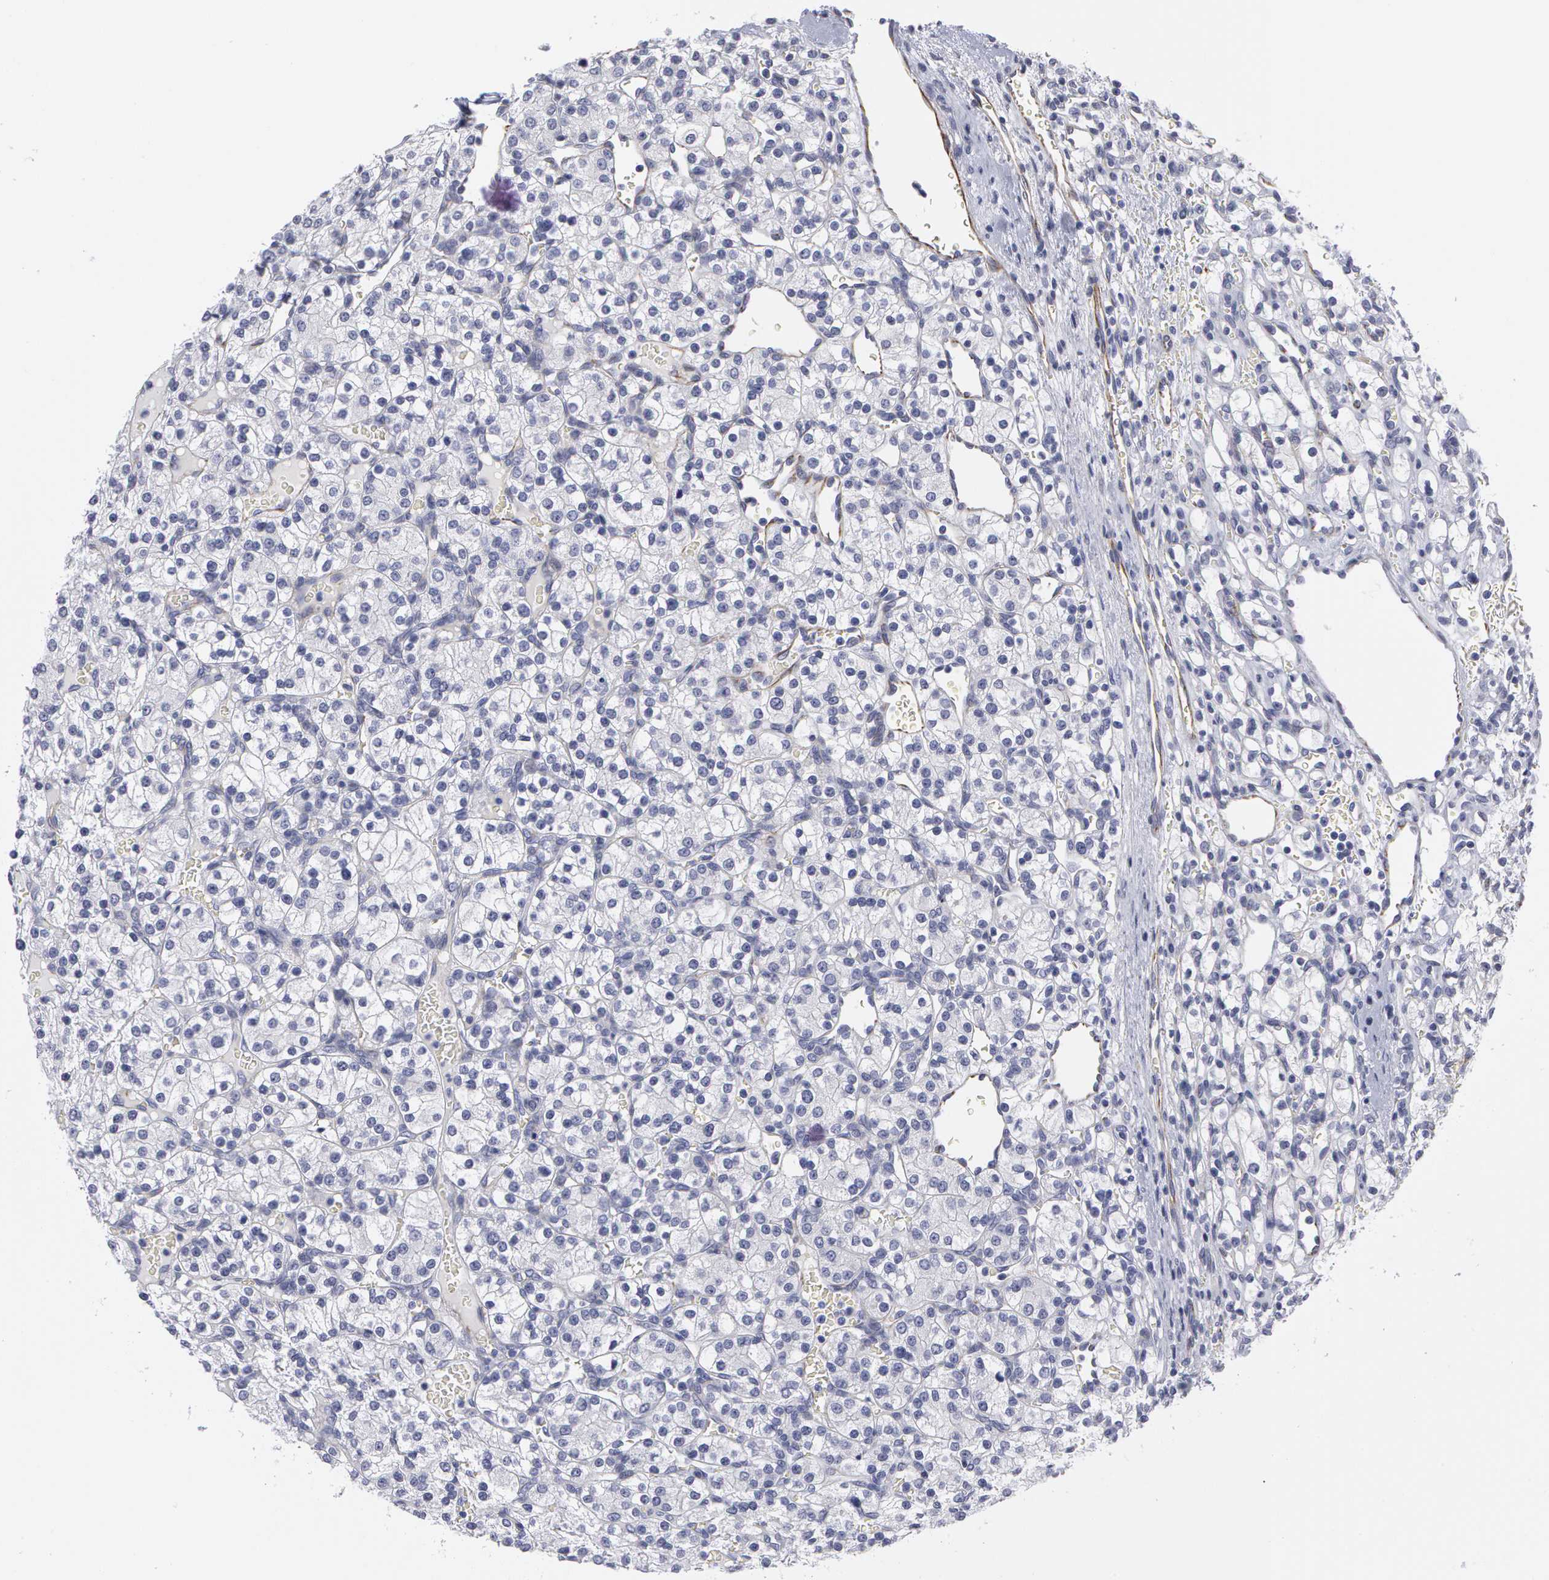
{"staining": {"intensity": "negative", "quantity": "none", "location": "none"}, "tissue": "renal cancer", "cell_type": "Tumor cells", "image_type": "cancer", "snomed": [{"axis": "morphology", "description": "Adenocarcinoma, NOS"}, {"axis": "topography", "description": "Kidney"}], "caption": "The immunohistochemistry photomicrograph has no significant expression in tumor cells of renal cancer tissue.", "gene": "SMC1B", "patient": {"sex": "female", "age": 62}}